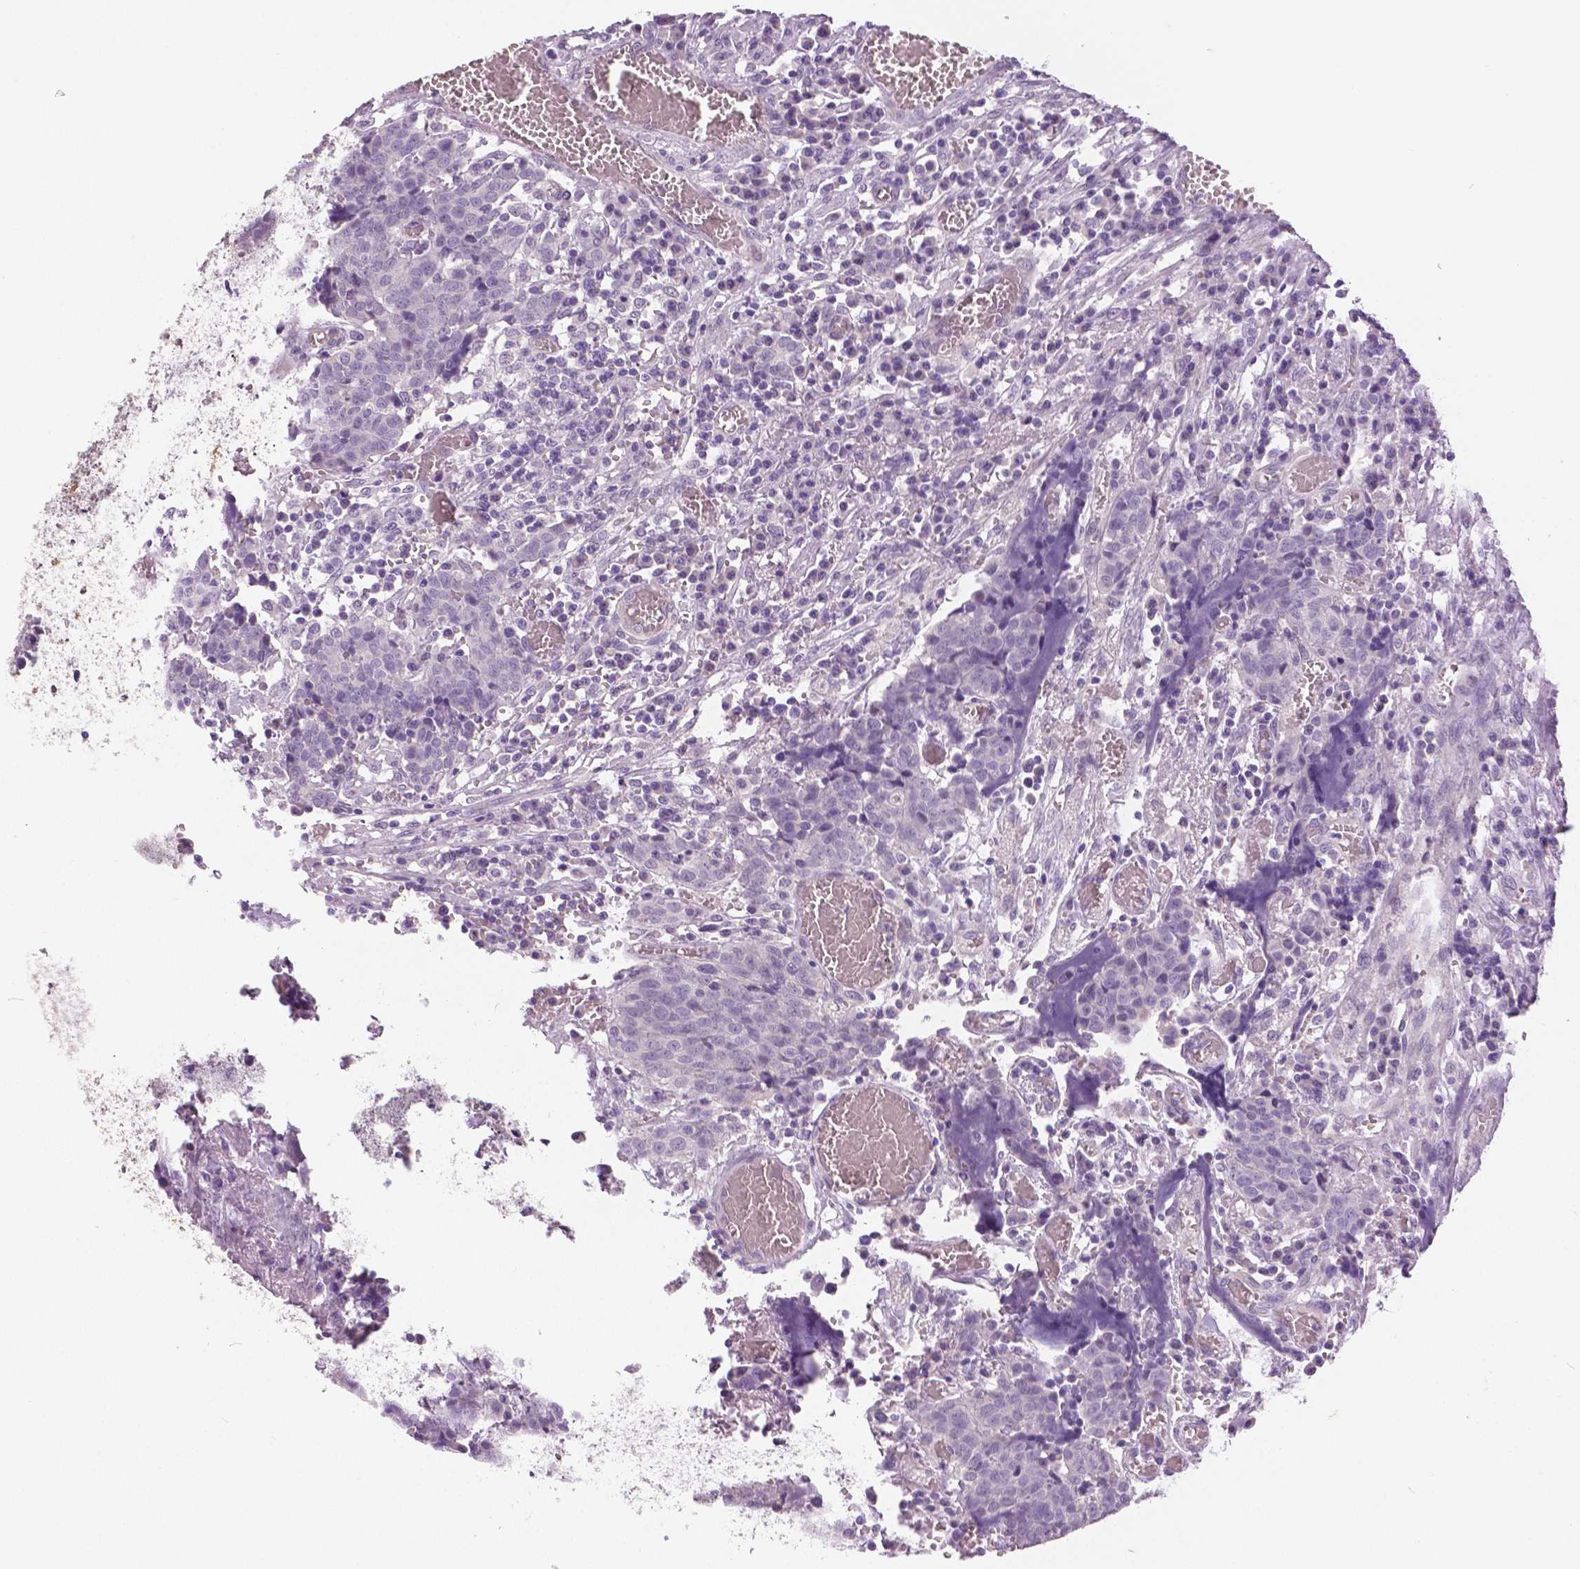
{"staining": {"intensity": "negative", "quantity": "none", "location": "none"}, "tissue": "prostate cancer", "cell_type": "Tumor cells", "image_type": "cancer", "snomed": [{"axis": "morphology", "description": "Adenocarcinoma, High grade"}, {"axis": "topography", "description": "Prostate and seminal vesicle, NOS"}], "caption": "There is no significant expression in tumor cells of prostate cancer (adenocarcinoma (high-grade)).", "gene": "GRIN2A", "patient": {"sex": "male", "age": 60}}